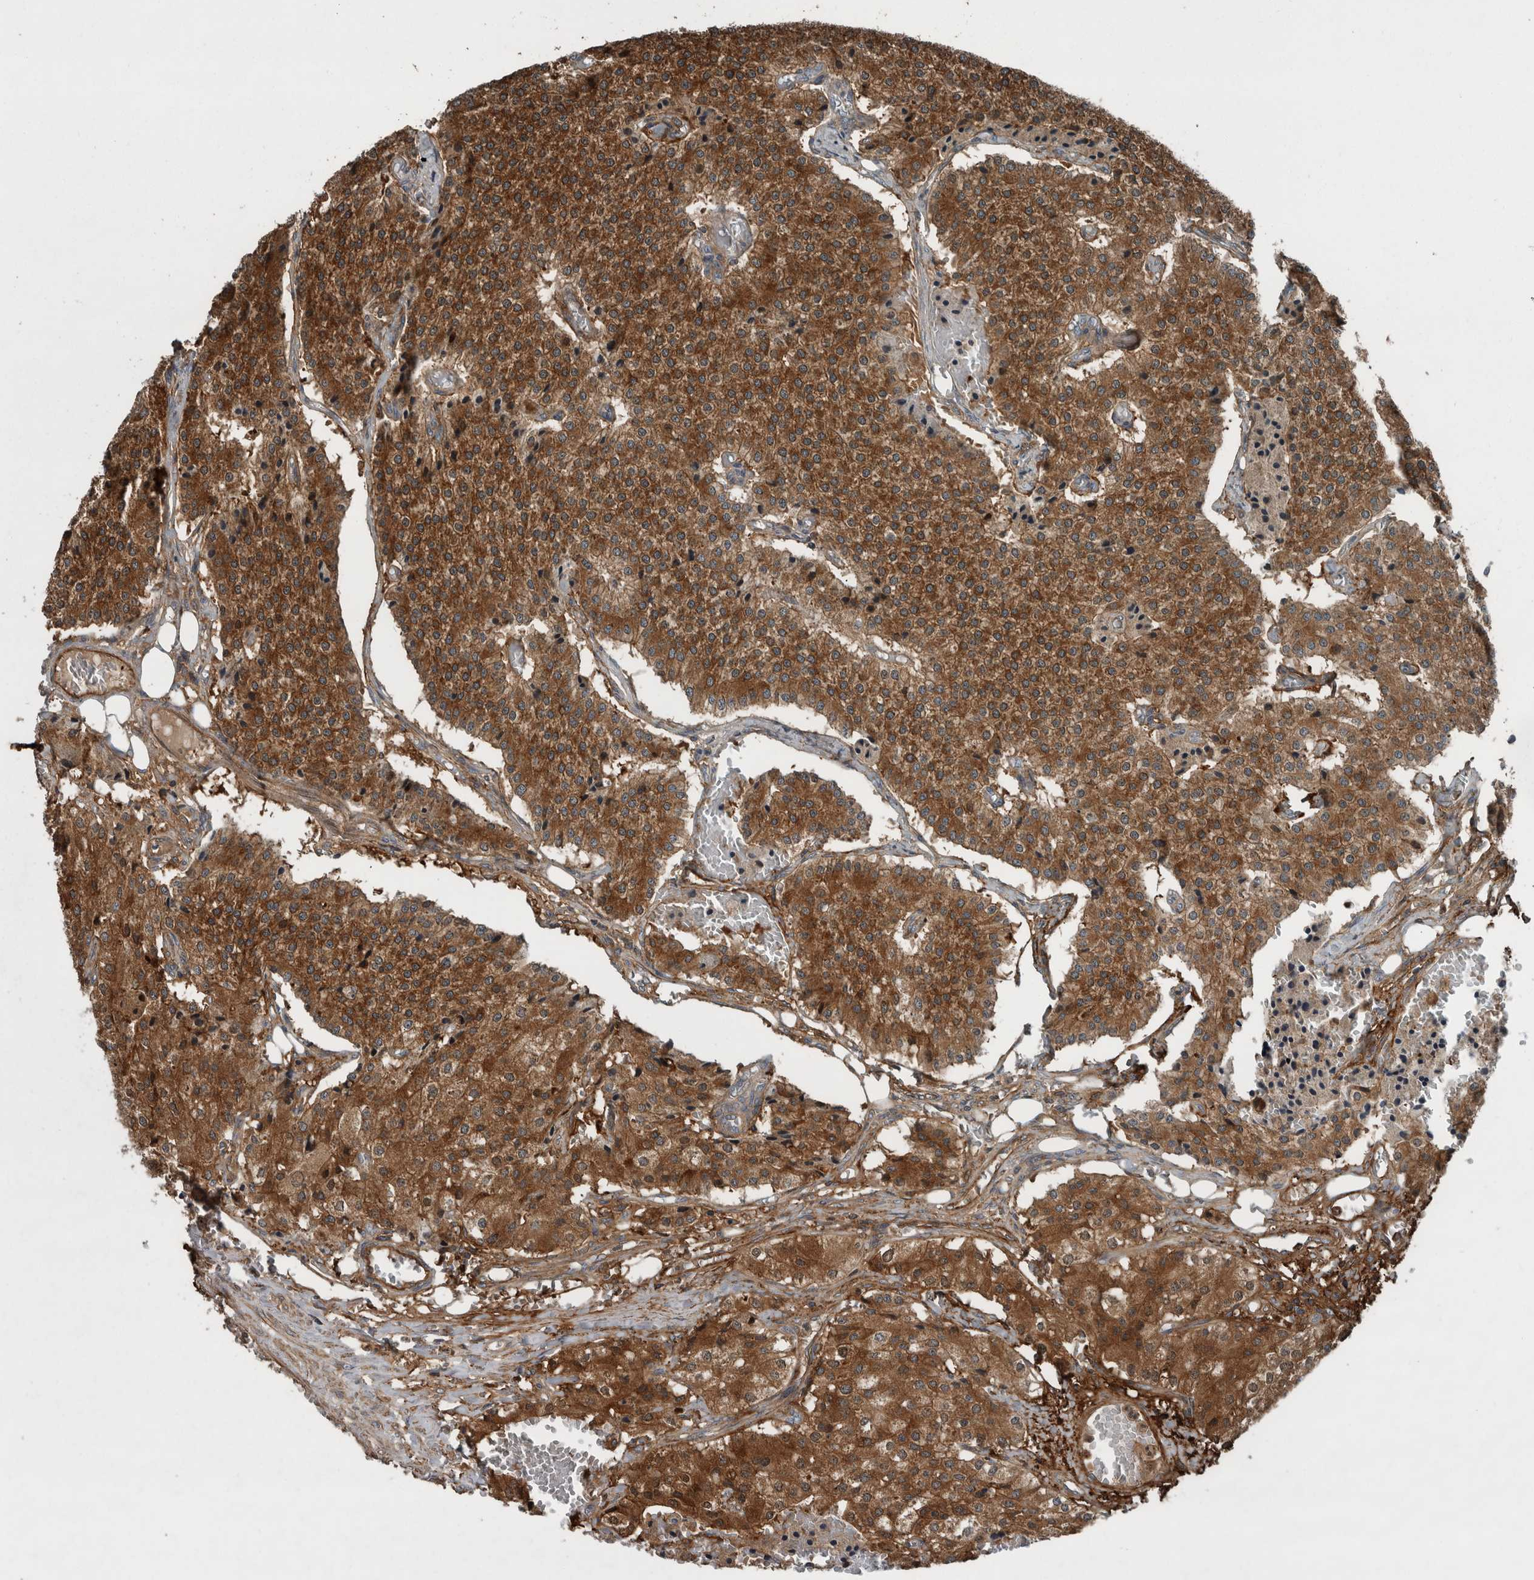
{"staining": {"intensity": "strong", "quantity": ">75%", "location": "cytoplasmic/membranous"}, "tissue": "carcinoid", "cell_type": "Tumor cells", "image_type": "cancer", "snomed": [{"axis": "morphology", "description": "Carcinoid, malignant, NOS"}, {"axis": "topography", "description": "Colon"}], "caption": "The histopathology image reveals immunohistochemical staining of malignant carcinoid. There is strong cytoplasmic/membranous staining is appreciated in about >75% of tumor cells. The staining was performed using DAB (3,3'-diaminobenzidine) to visualize the protein expression in brown, while the nuclei were stained in blue with hematoxylin (Magnification: 20x).", "gene": "EXOC8", "patient": {"sex": "female", "age": 52}}